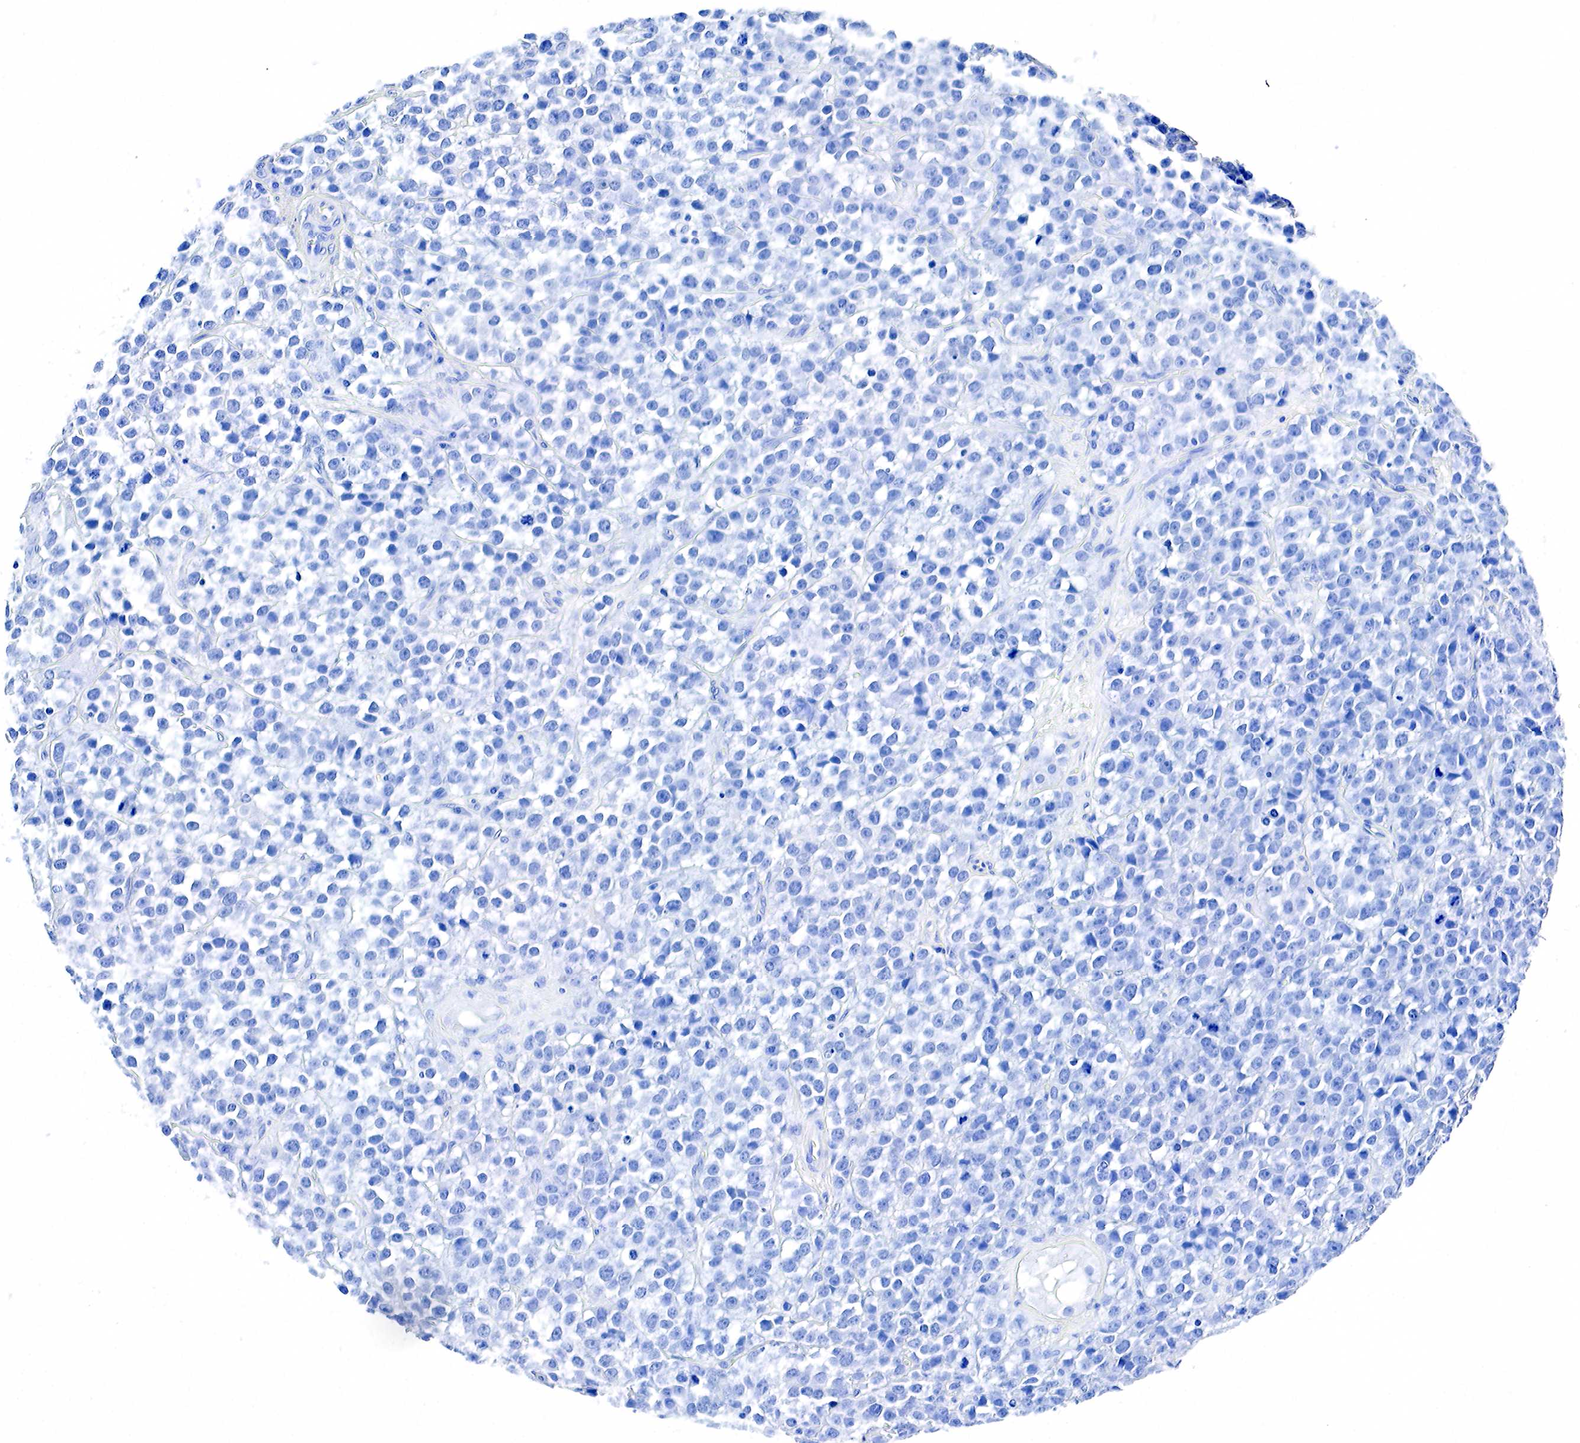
{"staining": {"intensity": "negative", "quantity": "none", "location": "none"}, "tissue": "testis cancer", "cell_type": "Tumor cells", "image_type": "cancer", "snomed": [{"axis": "morphology", "description": "Seminoma, NOS"}, {"axis": "topography", "description": "Testis"}], "caption": "Tumor cells show no significant staining in testis cancer (seminoma).", "gene": "ACP3", "patient": {"sex": "male", "age": 25}}